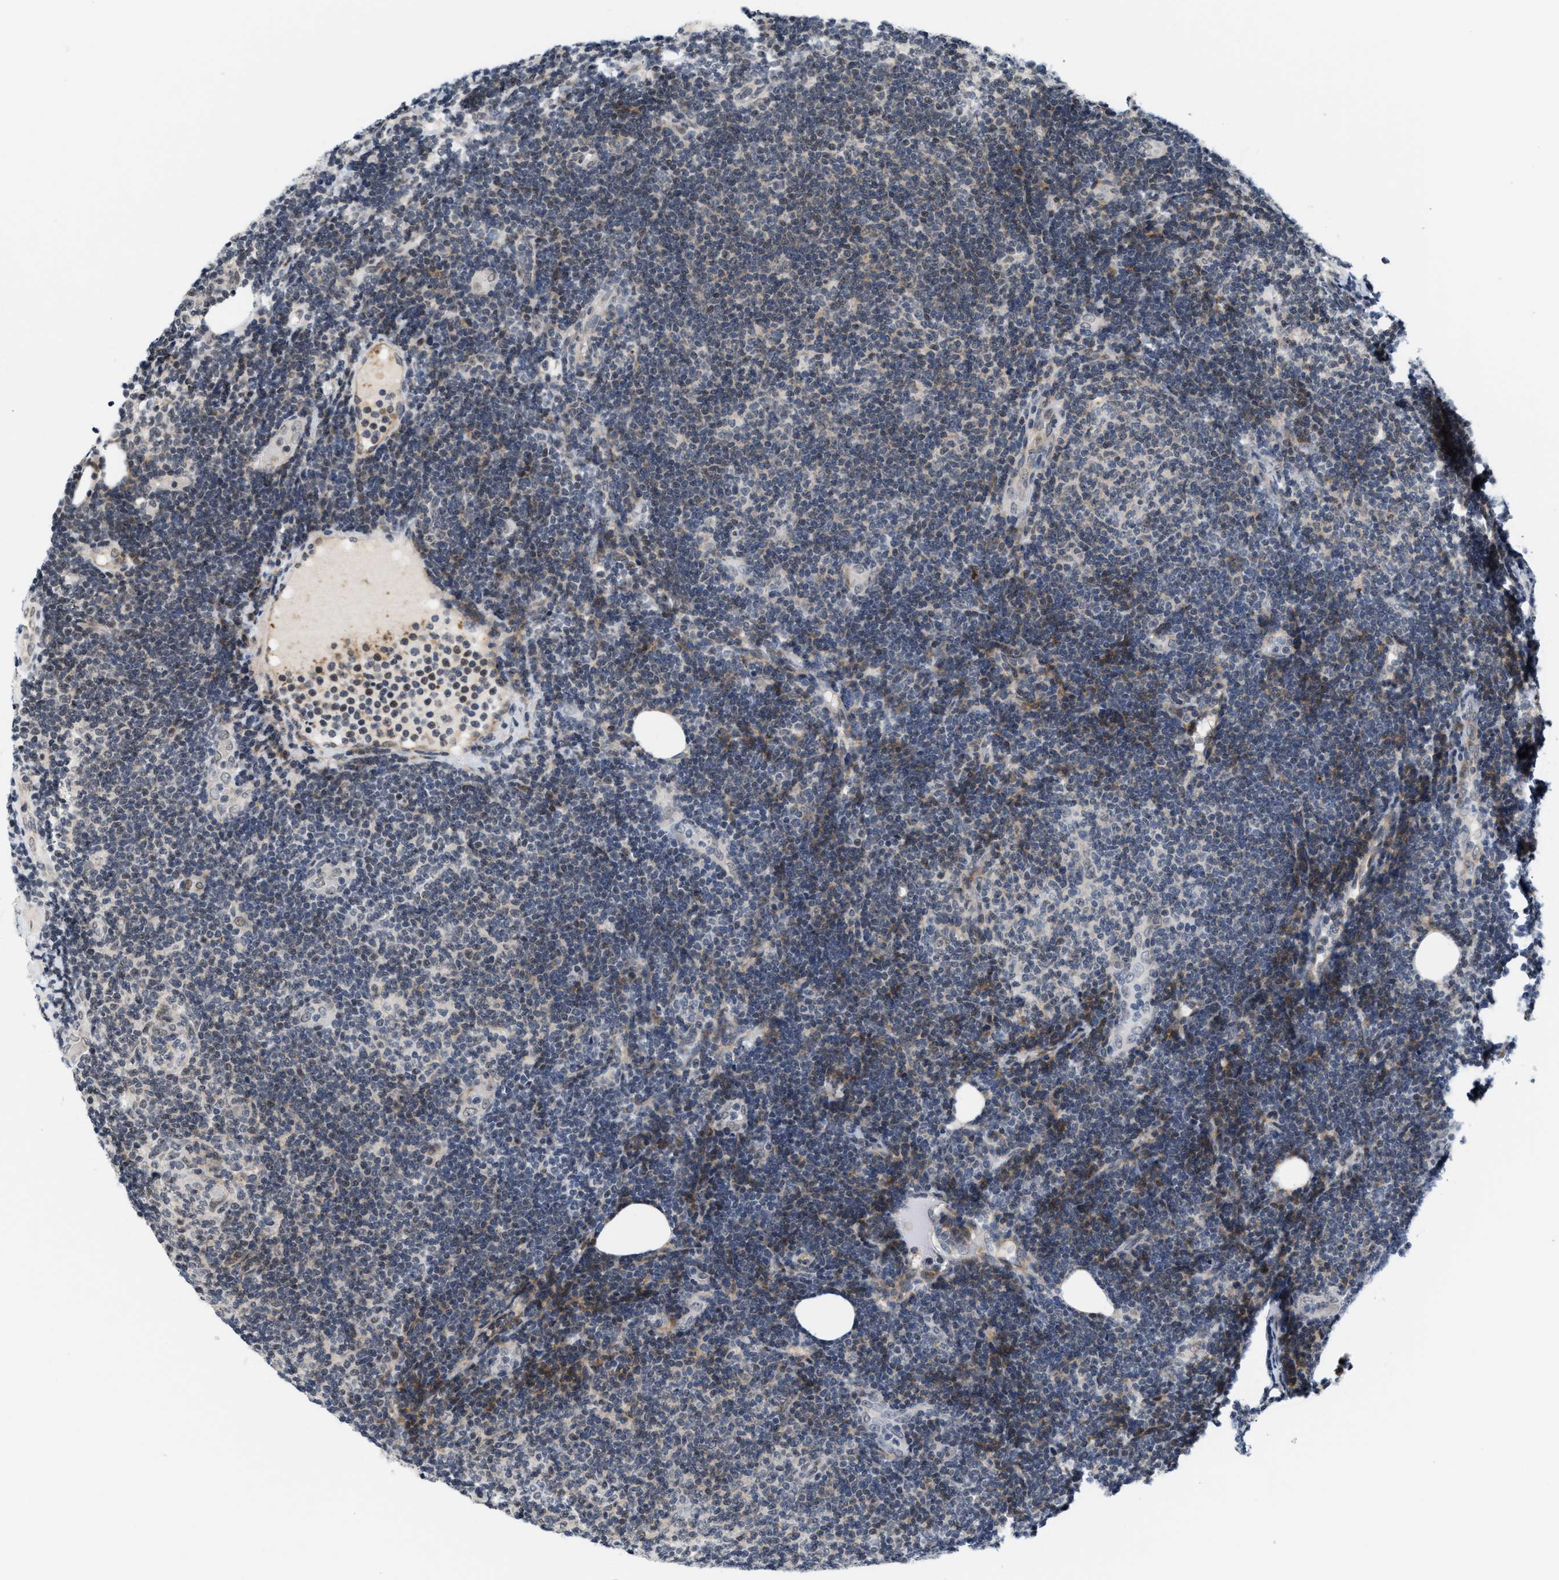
{"staining": {"intensity": "moderate", "quantity": "<25%", "location": "cytoplasmic/membranous"}, "tissue": "lymphoma", "cell_type": "Tumor cells", "image_type": "cancer", "snomed": [{"axis": "morphology", "description": "Malignant lymphoma, non-Hodgkin's type, Low grade"}, {"axis": "topography", "description": "Lymph node"}], "caption": "Immunohistochemical staining of low-grade malignant lymphoma, non-Hodgkin's type displays low levels of moderate cytoplasmic/membranous protein positivity in about <25% of tumor cells.", "gene": "ANKRD6", "patient": {"sex": "male", "age": 83}}